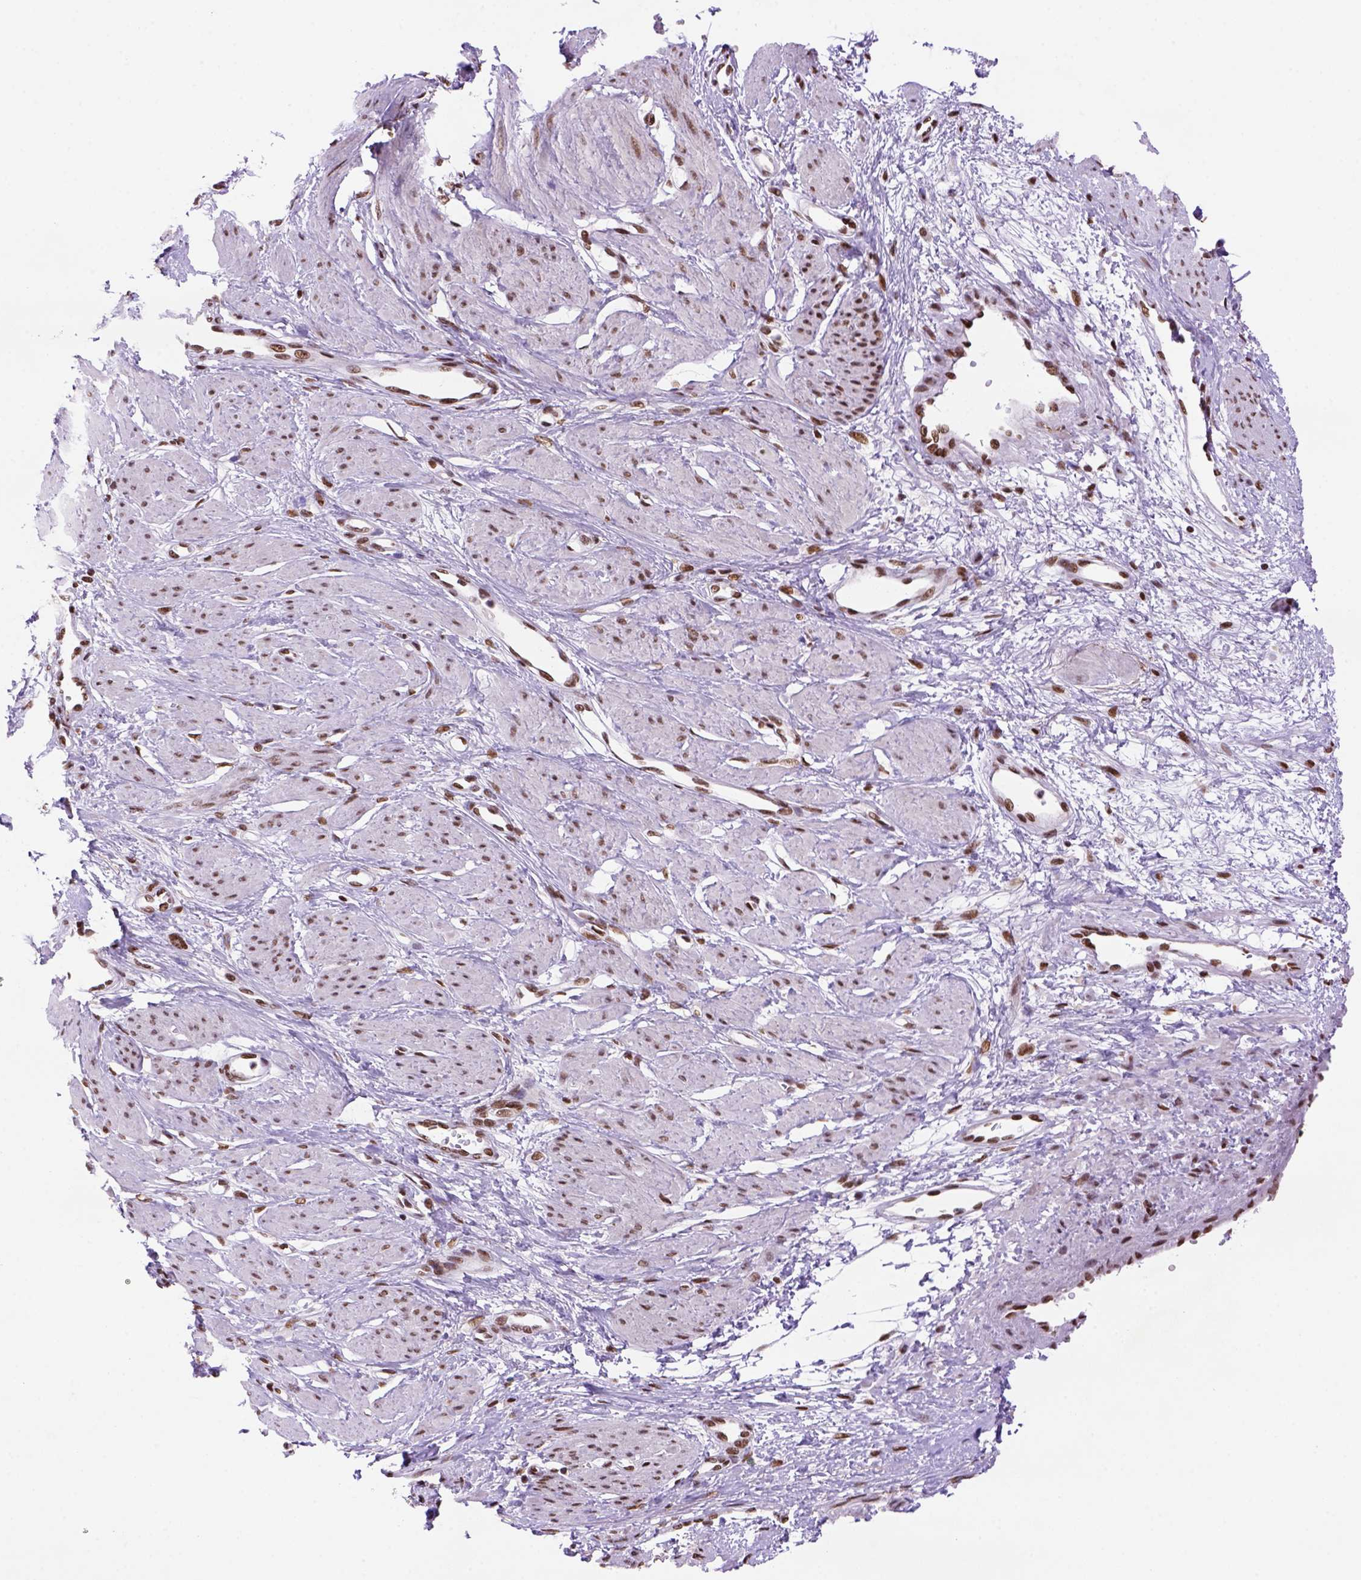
{"staining": {"intensity": "strong", "quantity": ">75%", "location": "nuclear"}, "tissue": "smooth muscle", "cell_type": "Smooth muscle cells", "image_type": "normal", "snomed": [{"axis": "morphology", "description": "Normal tissue, NOS"}, {"axis": "topography", "description": "Smooth muscle"}, {"axis": "topography", "description": "Uterus"}], "caption": "Strong nuclear staining is appreciated in about >75% of smooth muscle cells in unremarkable smooth muscle. (DAB IHC, brown staining for protein, blue staining for nuclei).", "gene": "NSMCE2", "patient": {"sex": "female", "age": 39}}